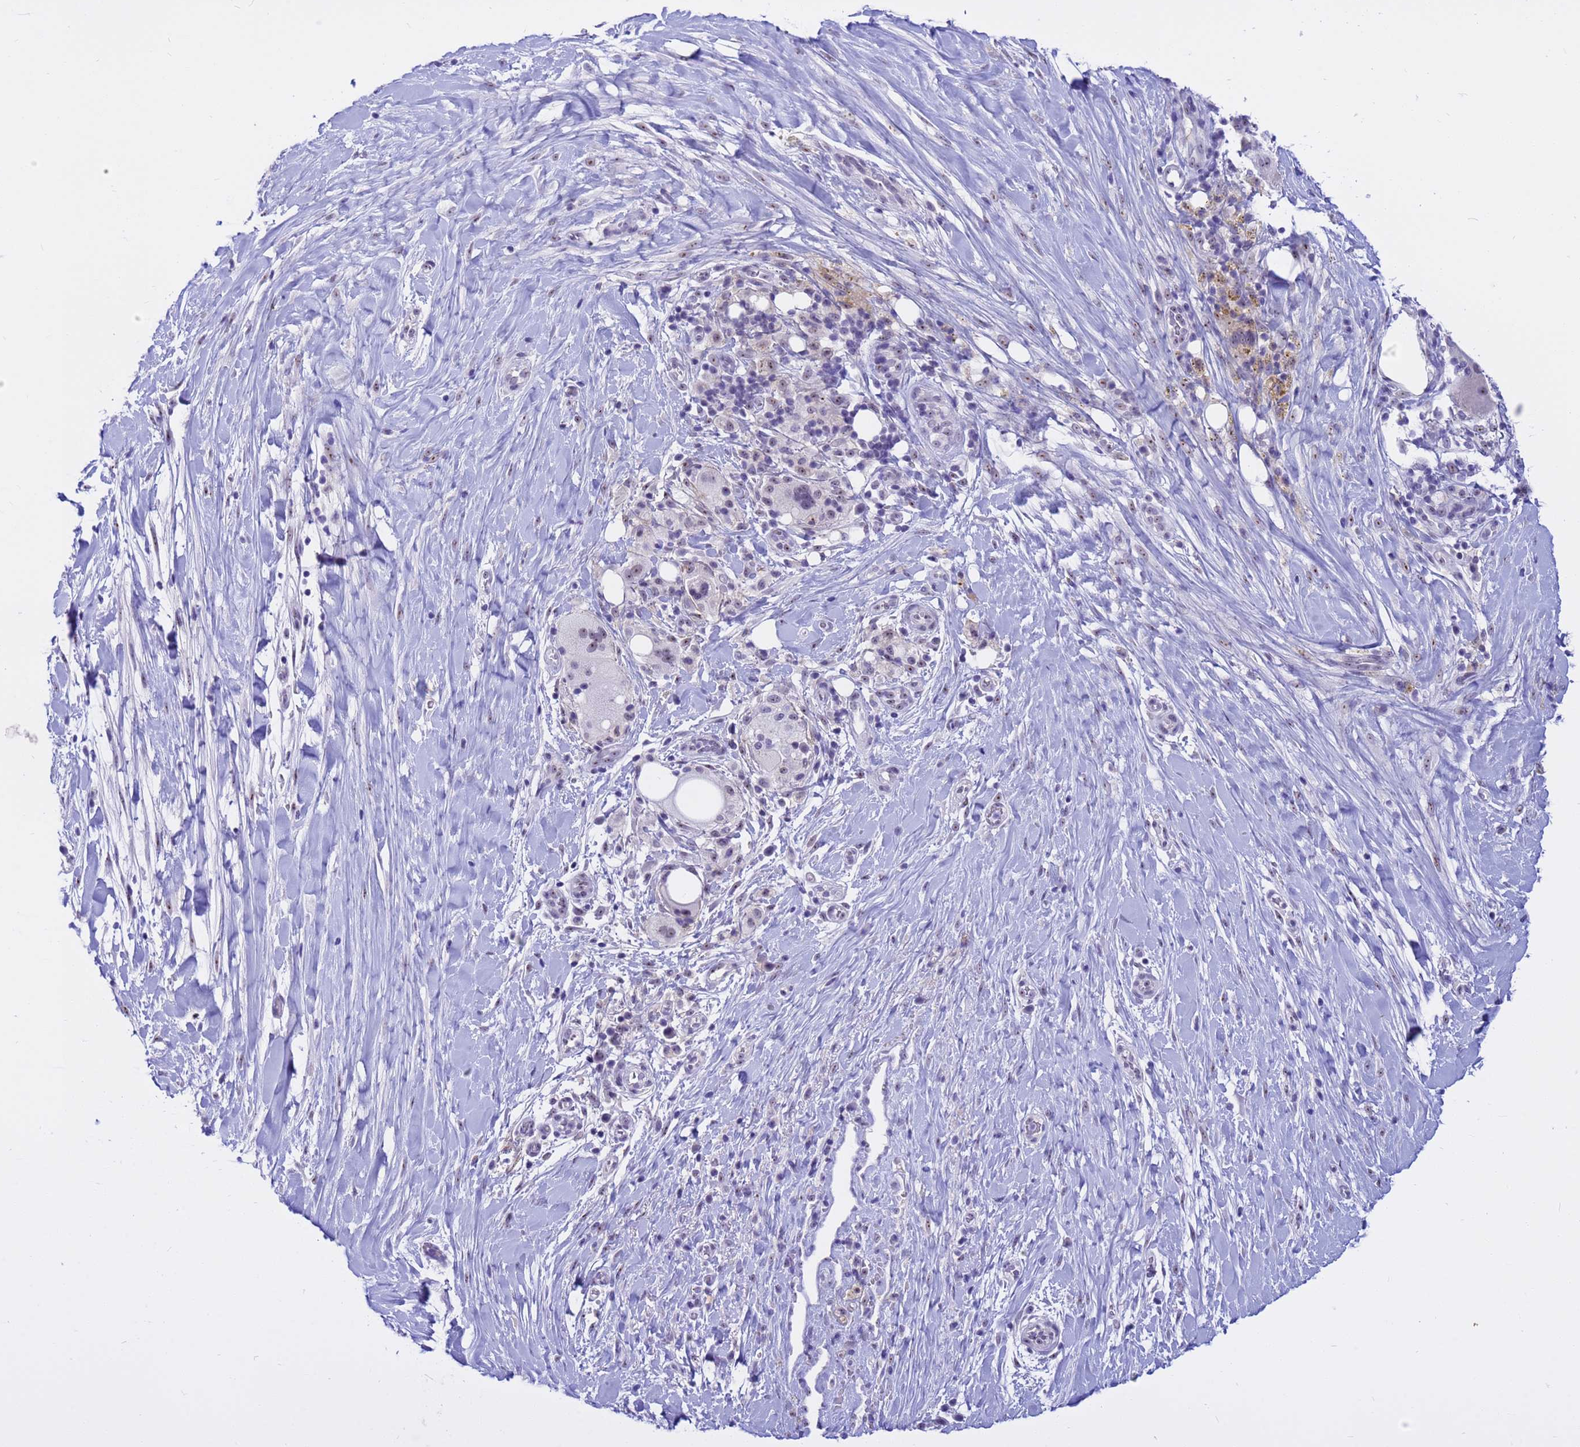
{"staining": {"intensity": "weak", "quantity": "25%-75%", "location": "nuclear"}, "tissue": "pancreatic cancer", "cell_type": "Tumor cells", "image_type": "cancer", "snomed": [{"axis": "morphology", "description": "Adenocarcinoma, NOS"}, {"axis": "topography", "description": "Pancreas"}], "caption": "This is an image of immunohistochemistry (IHC) staining of pancreatic cancer, which shows weak positivity in the nuclear of tumor cells.", "gene": "DMRTC2", "patient": {"sex": "male", "age": 58}}